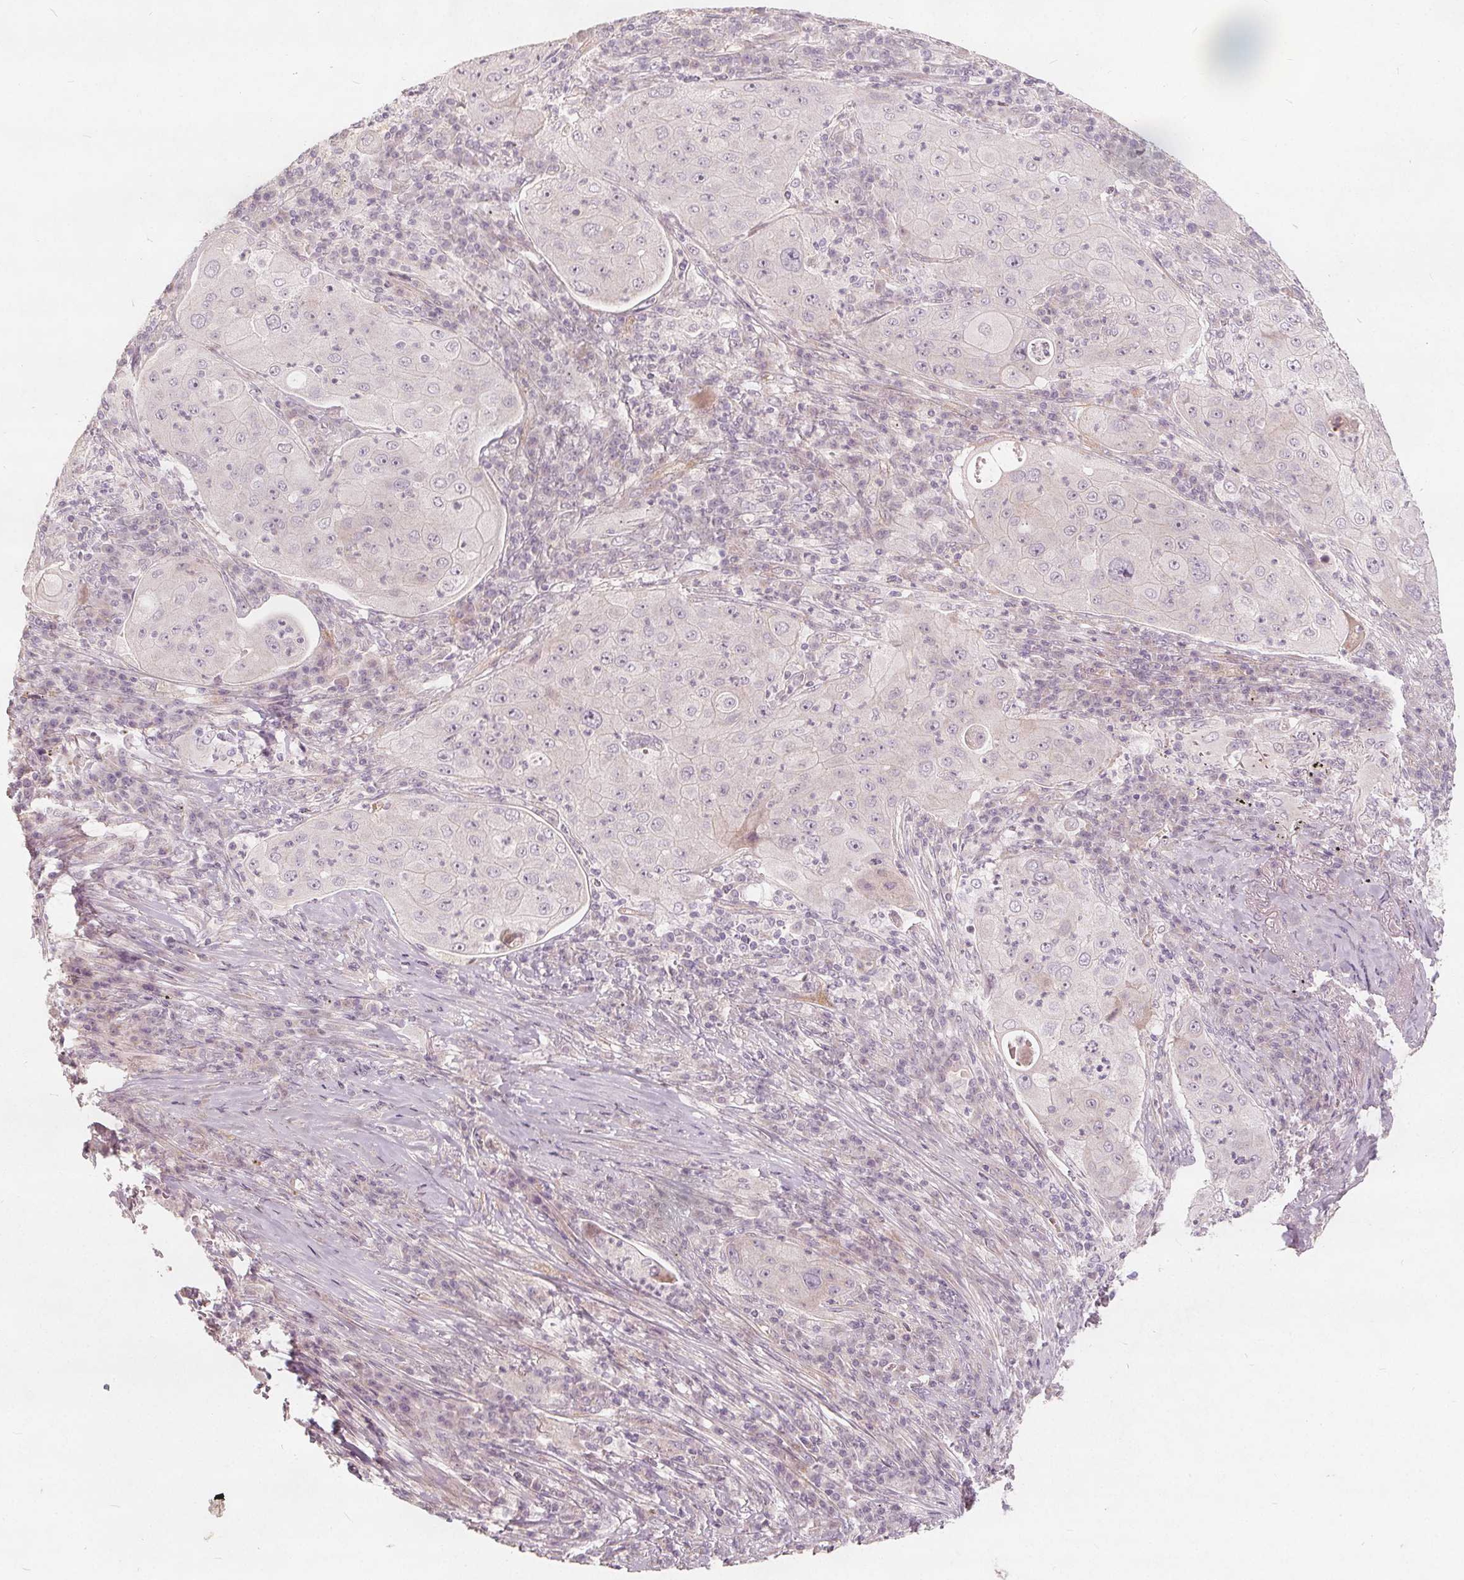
{"staining": {"intensity": "negative", "quantity": "none", "location": "none"}, "tissue": "lung cancer", "cell_type": "Tumor cells", "image_type": "cancer", "snomed": [{"axis": "morphology", "description": "Squamous cell carcinoma, NOS"}, {"axis": "topography", "description": "Lung"}], "caption": "Tumor cells show no significant staining in lung squamous cell carcinoma.", "gene": "PTPRT", "patient": {"sex": "female", "age": 59}}